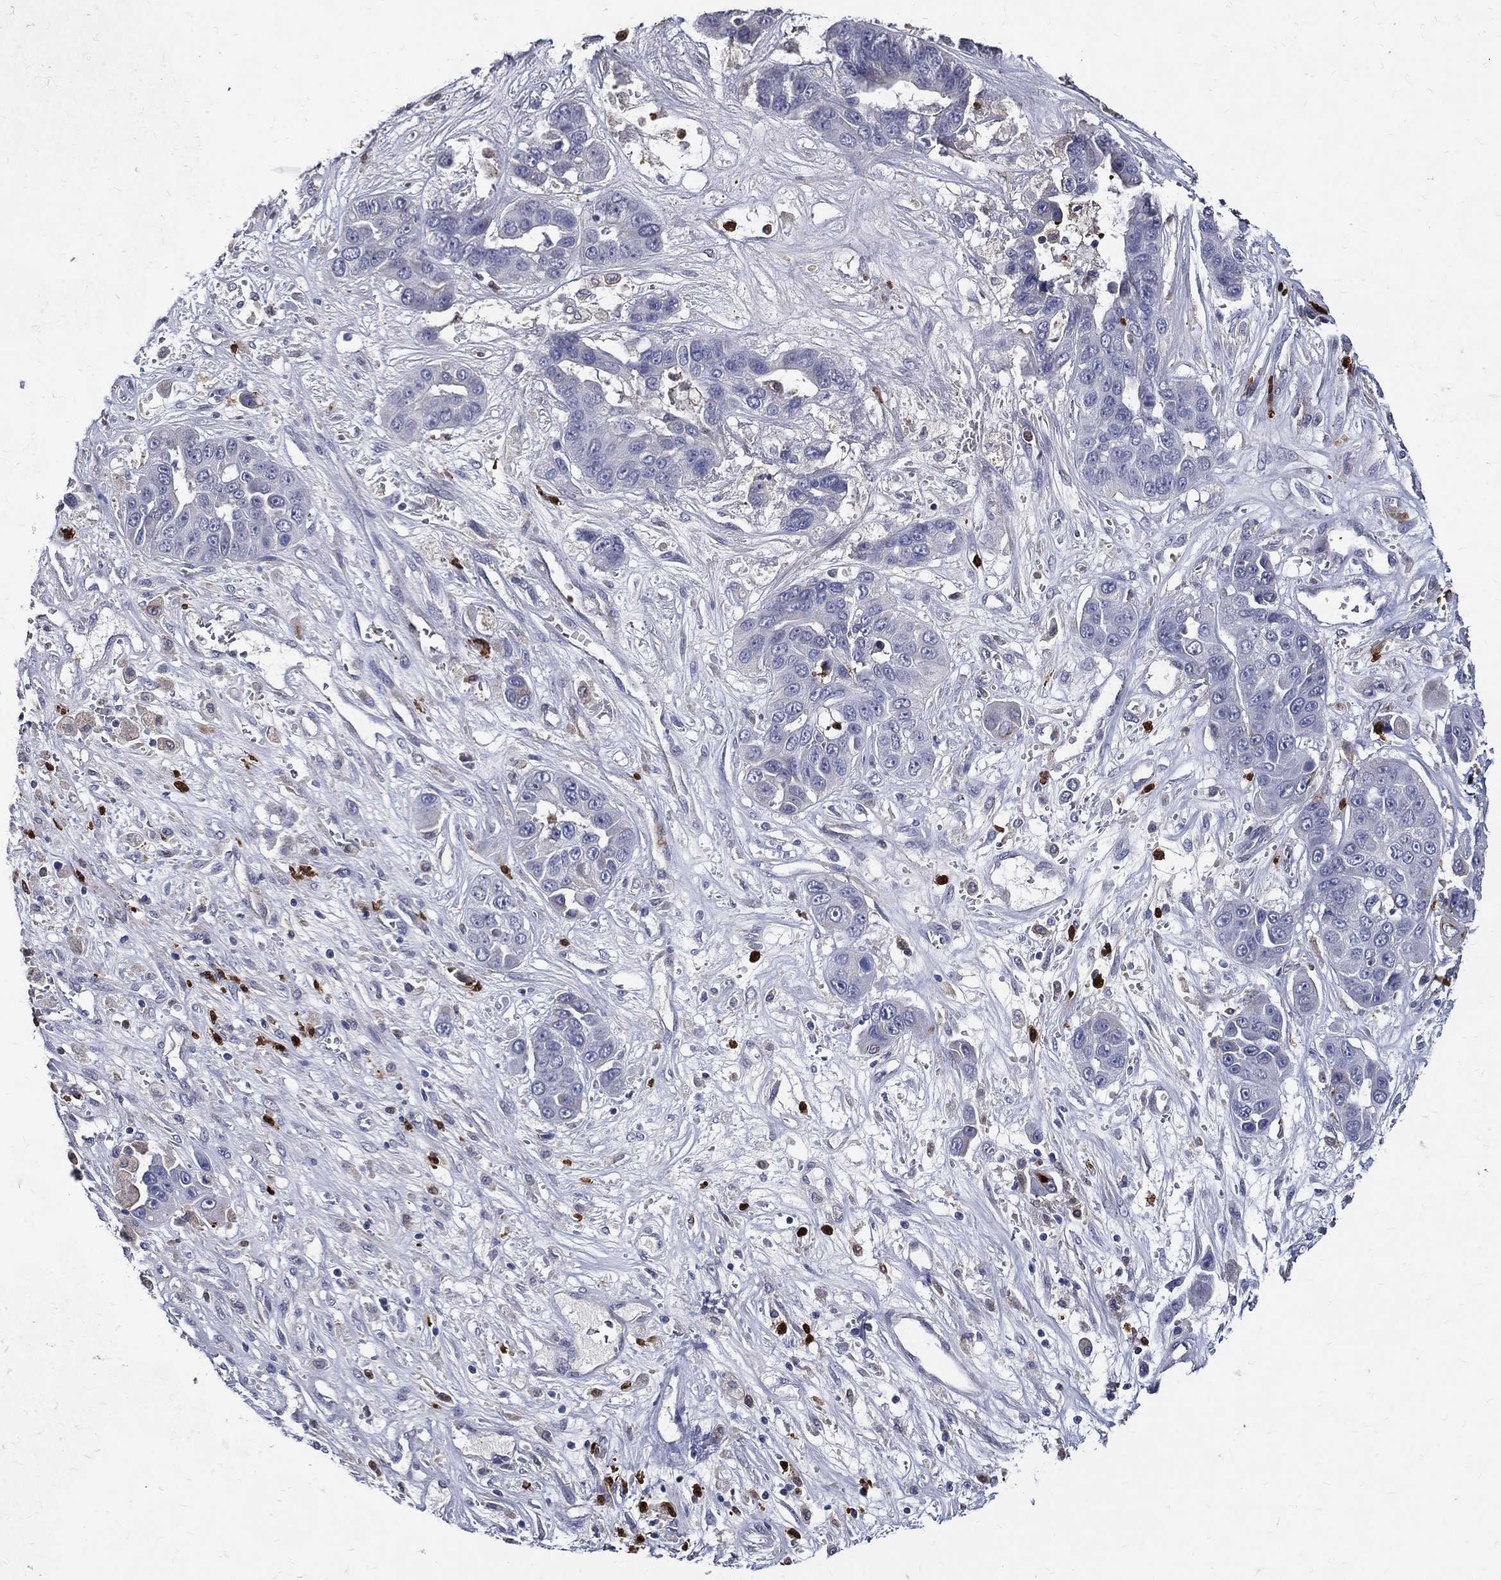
{"staining": {"intensity": "negative", "quantity": "none", "location": "none"}, "tissue": "liver cancer", "cell_type": "Tumor cells", "image_type": "cancer", "snomed": [{"axis": "morphology", "description": "Cholangiocarcinoma"}, {"axis": "topography", "description": "Liver"}], "caption": "Cholangiocarcinoma (liver) stained for a protein using immunohistochemistry (IHC) shows no expression tumor cells.", "gene": "GPR171", "patient": {"sex": "female", "age": 52}}